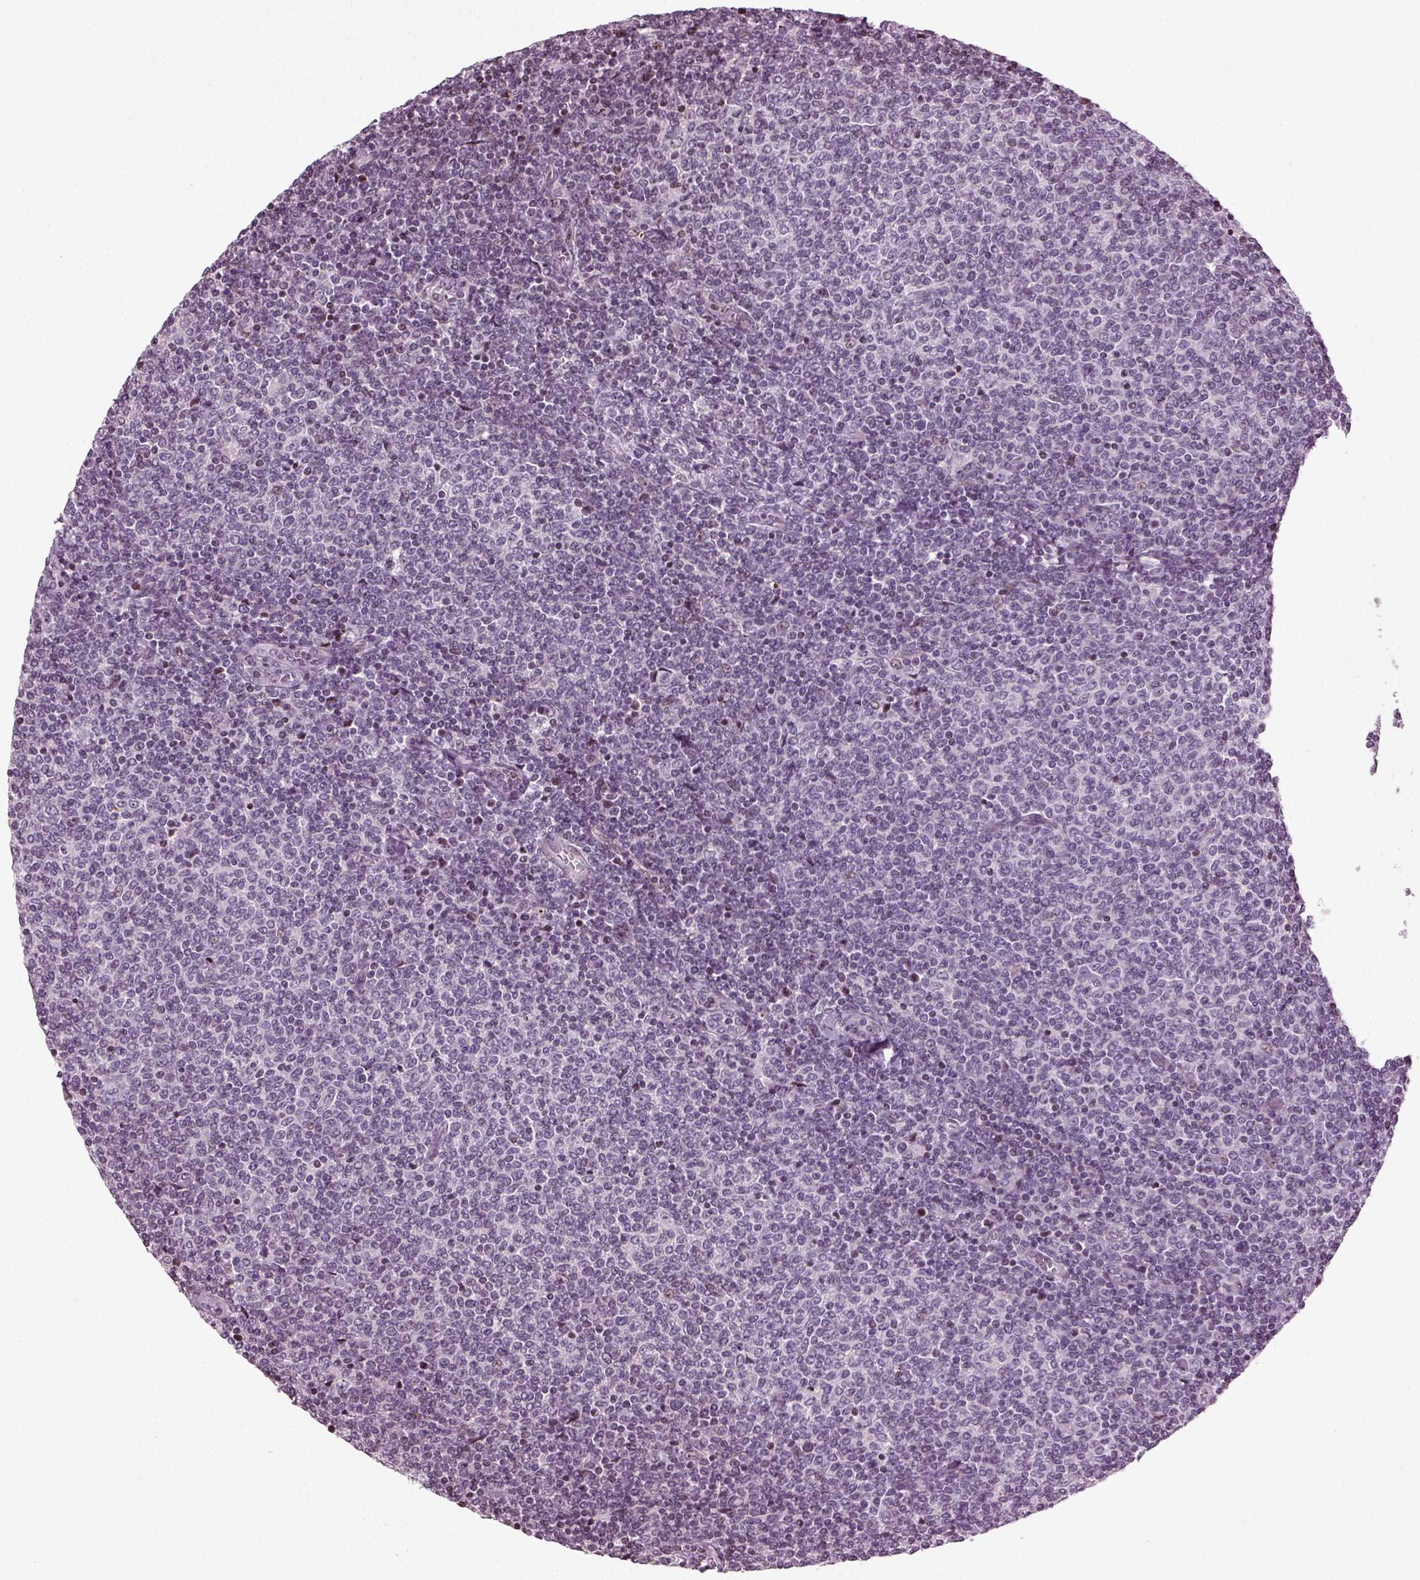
{"staining": {"intensity": "negative", "quantity": "none", "location": "none"}, "tissue": "lymphoma", "cell_type": "Tumor cells", "image_type": "cancer", "snomed": [{"axis": "morphology", "description": "Malignant lymphoma, non-Hodgkin's type, Low grade"}, {"axis": "topography", "description": "Lymph node"}], "caption": "Lymphoma stained for a protein using IHC reveals no staining tumor cells.", "gene": "HEYL", "patient": {"sex": "male", "age": 52}}